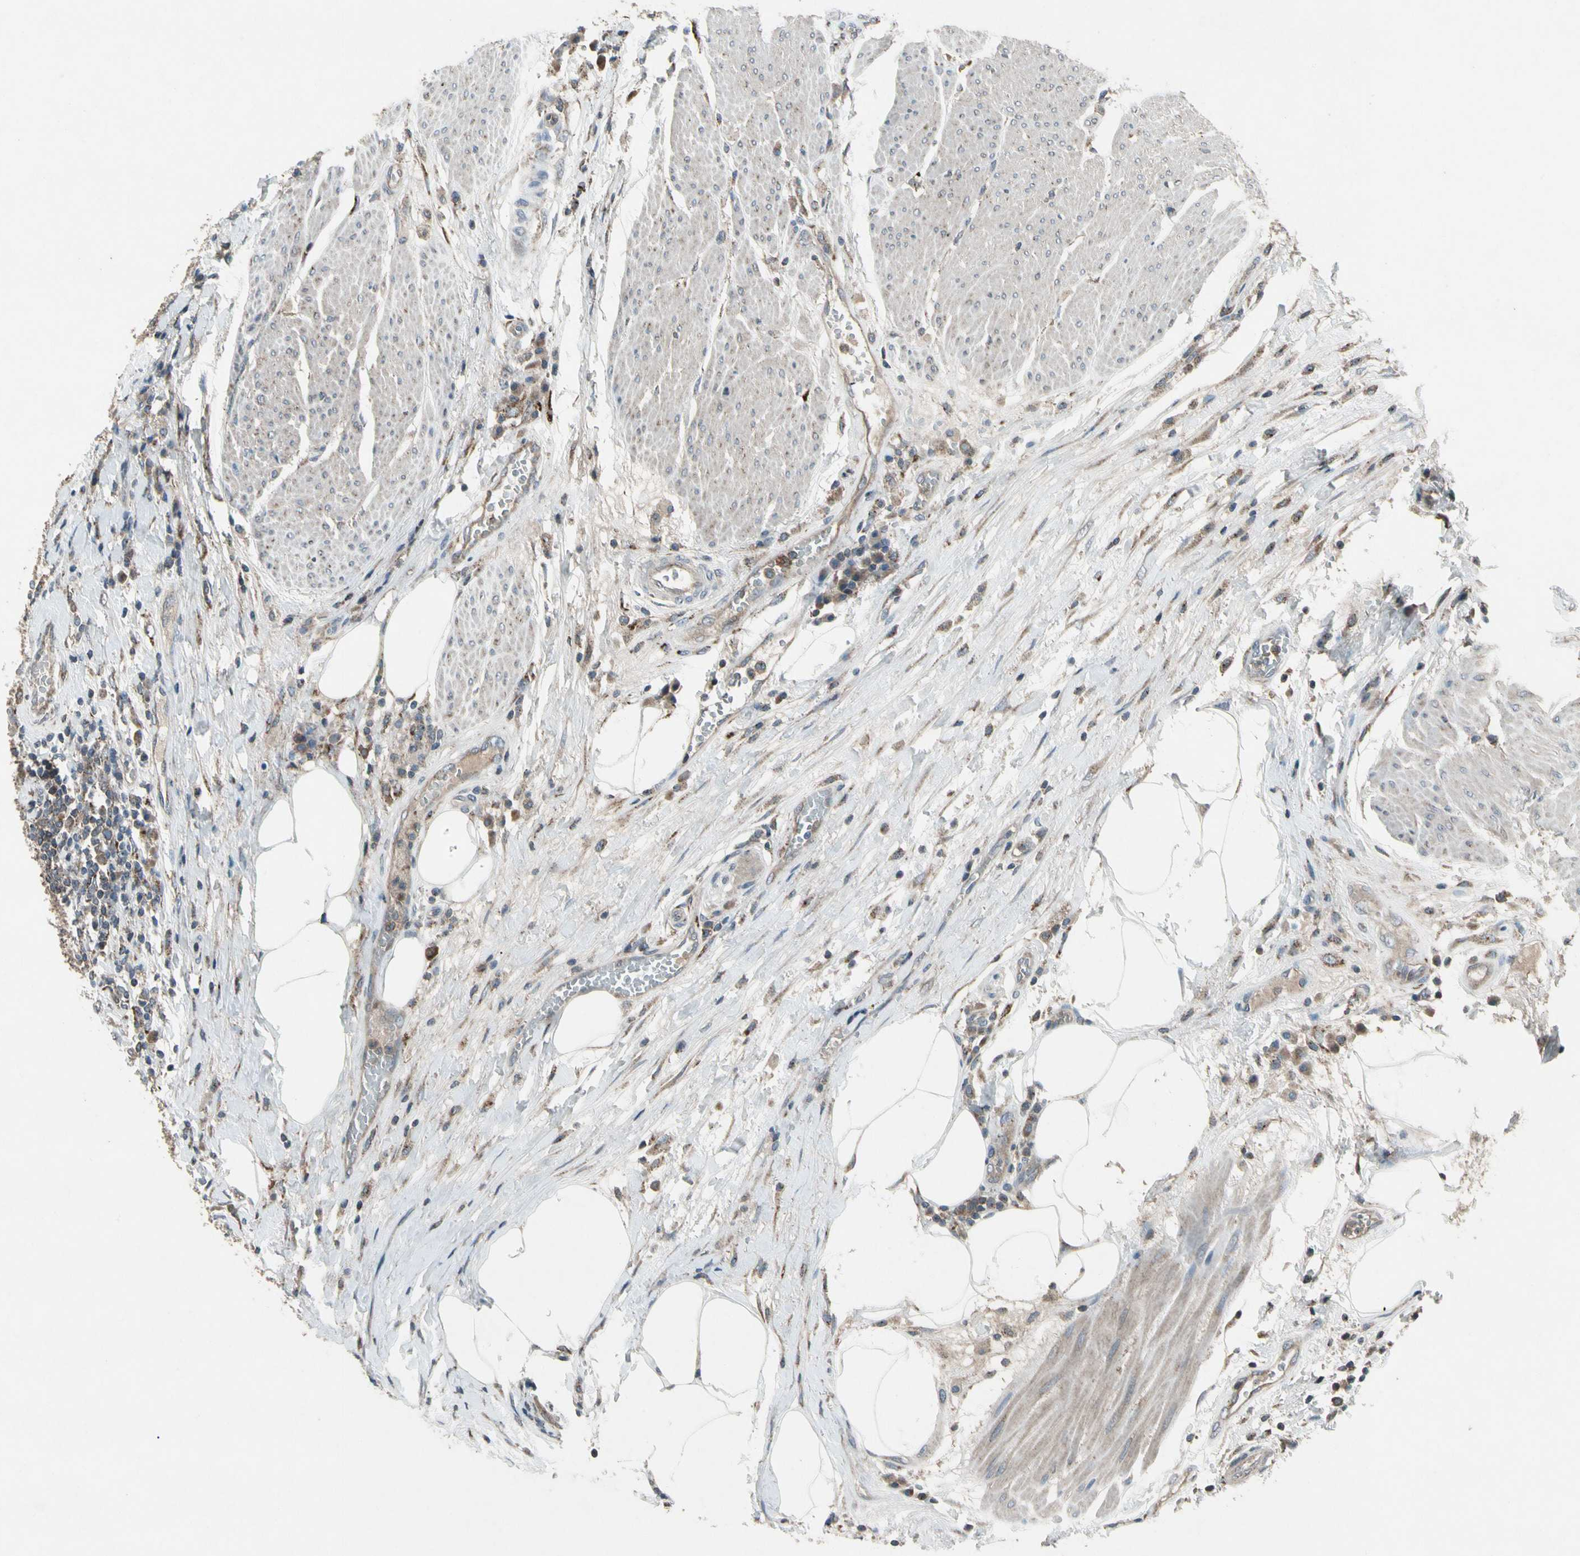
{"staining": {"intensity": "strong", "quantity": ">75%", "location": "cytoplasmic/membranous"}, "tissue": "urothelial cancer", "cell_type": "Tumor cells", "image_type": "cancer", "snomed": [{"axis": "morphology", "description": "Urothelial carcinoma, High grade"}, {"axis": "topography", "description": "Urinary bladder"}], "caption": "DAB (3,3'-diaminobenzidine) immunohistochemical staining of human urothelial cancer reveals strong cytoplasmic/membranous protein positivity in approximately >75% of tumor cells.", "gene": "NMI", "patient": {"sex": "male", "age": 61}}